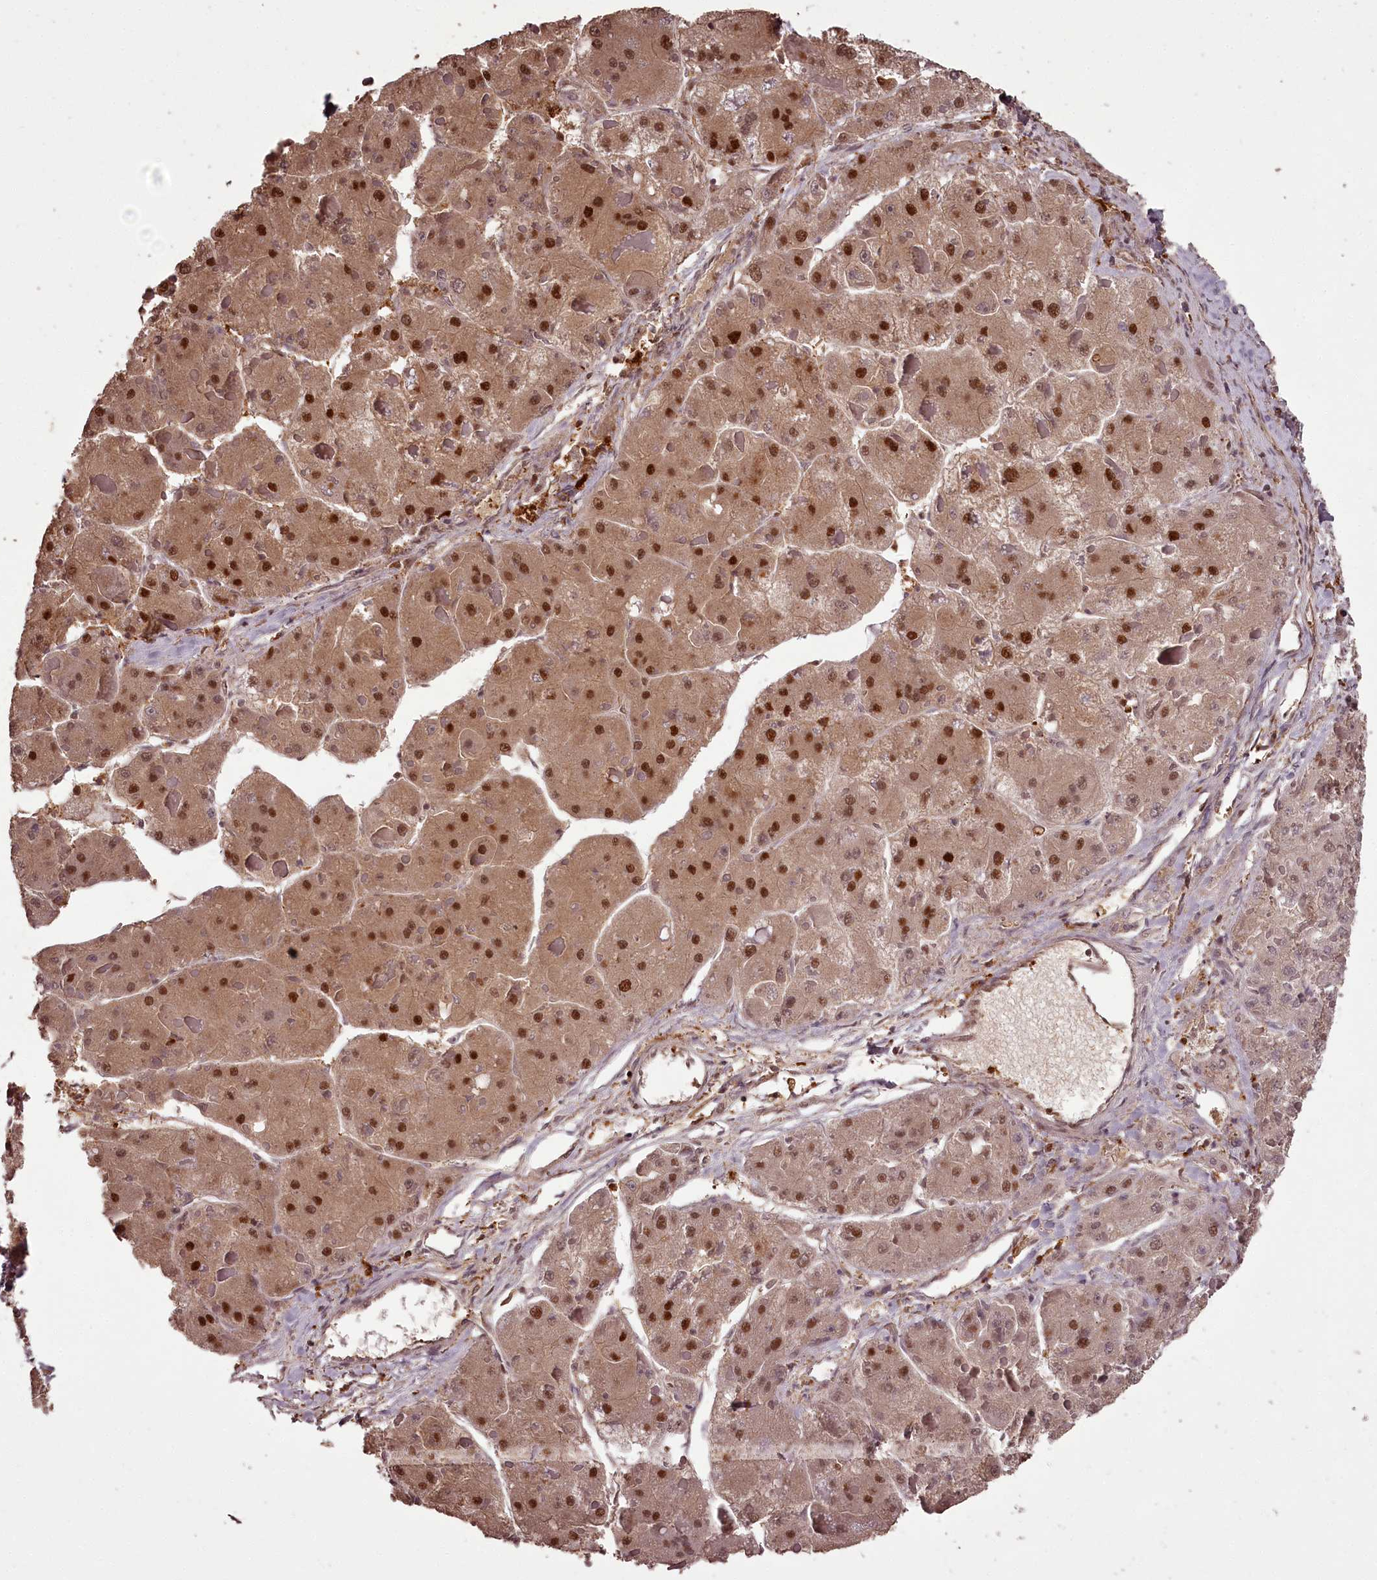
{"staining": {"intensity": "strong", "quantity": ">75%", "location": "cytoplasmic/membranous,nuclear"}, "tissue": "liver cancer", "cell_type": "Tumor cells", "image_type": "cancer", "snomed": [{"axis": "morphology", "description": "Carcinoma, Hepatocellular, NOS"}, {"axis": "topography", "description": "Liver"}], "caption": "A histopathology image of human hepatocellular carcinoma (liver) stained for a protein exhibits strong cytoplasmic/membranous and nuclear brown staining in tumor cells. The protein is shown in brown color, while the nuclei are stained blue.", "gene": "NPRL2", "patient": {"sex": "female", "age": 73}}